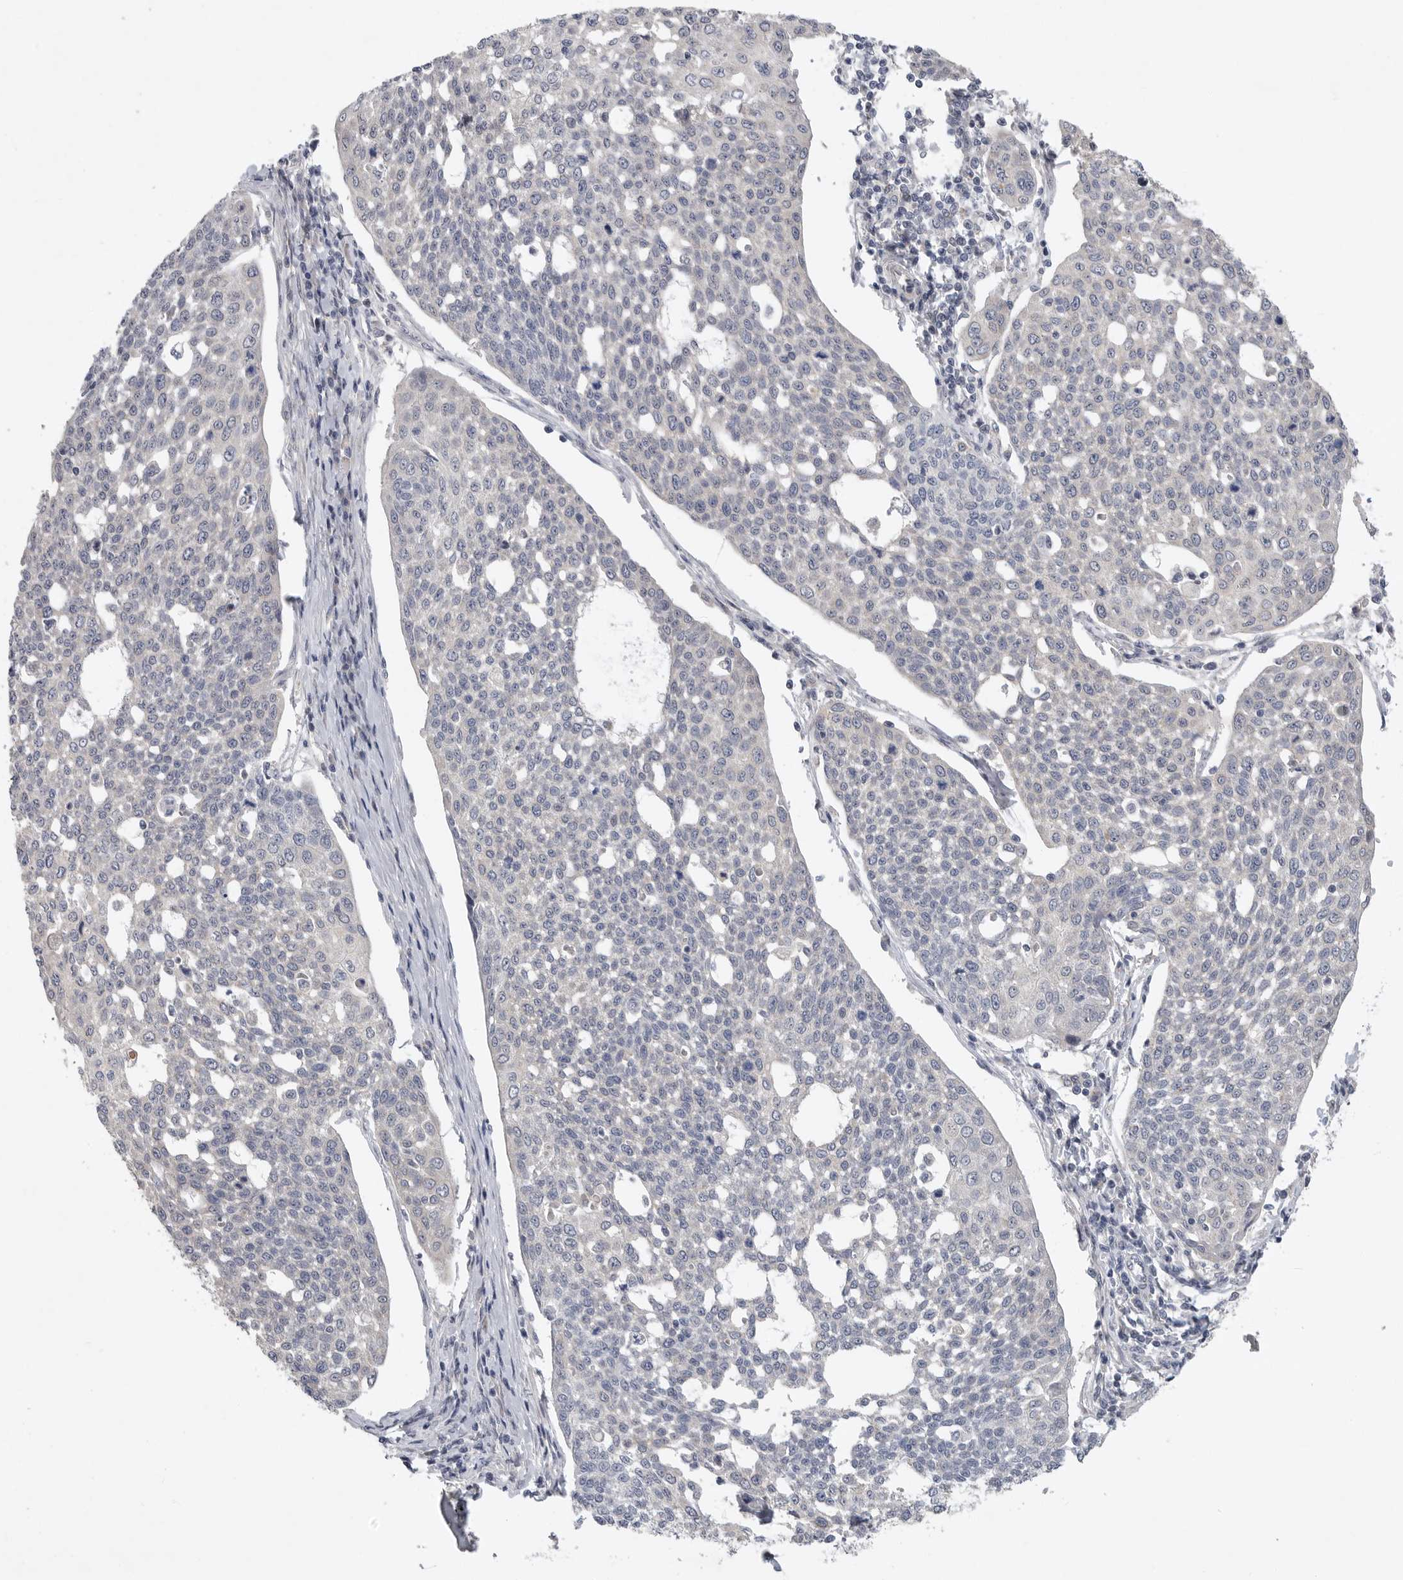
{"staining": {"intensity": "negative", "quantity": "none", "location": "none"}, "tissue": "cervical cancer", "cell_type": "Tumor cells", "image_type": "cancer", "snomed": [{"axis": "morphology", "description": "Squamous cell carcinoma, NOS"}, {"axis": "topography", "description": "Cervix"}], "caption": "Tumor cells show no significant protein staining in cervical squamous cell carcinoma.", "gene": "FBXO43", "patient": {"sex": "female", "age": 34}}